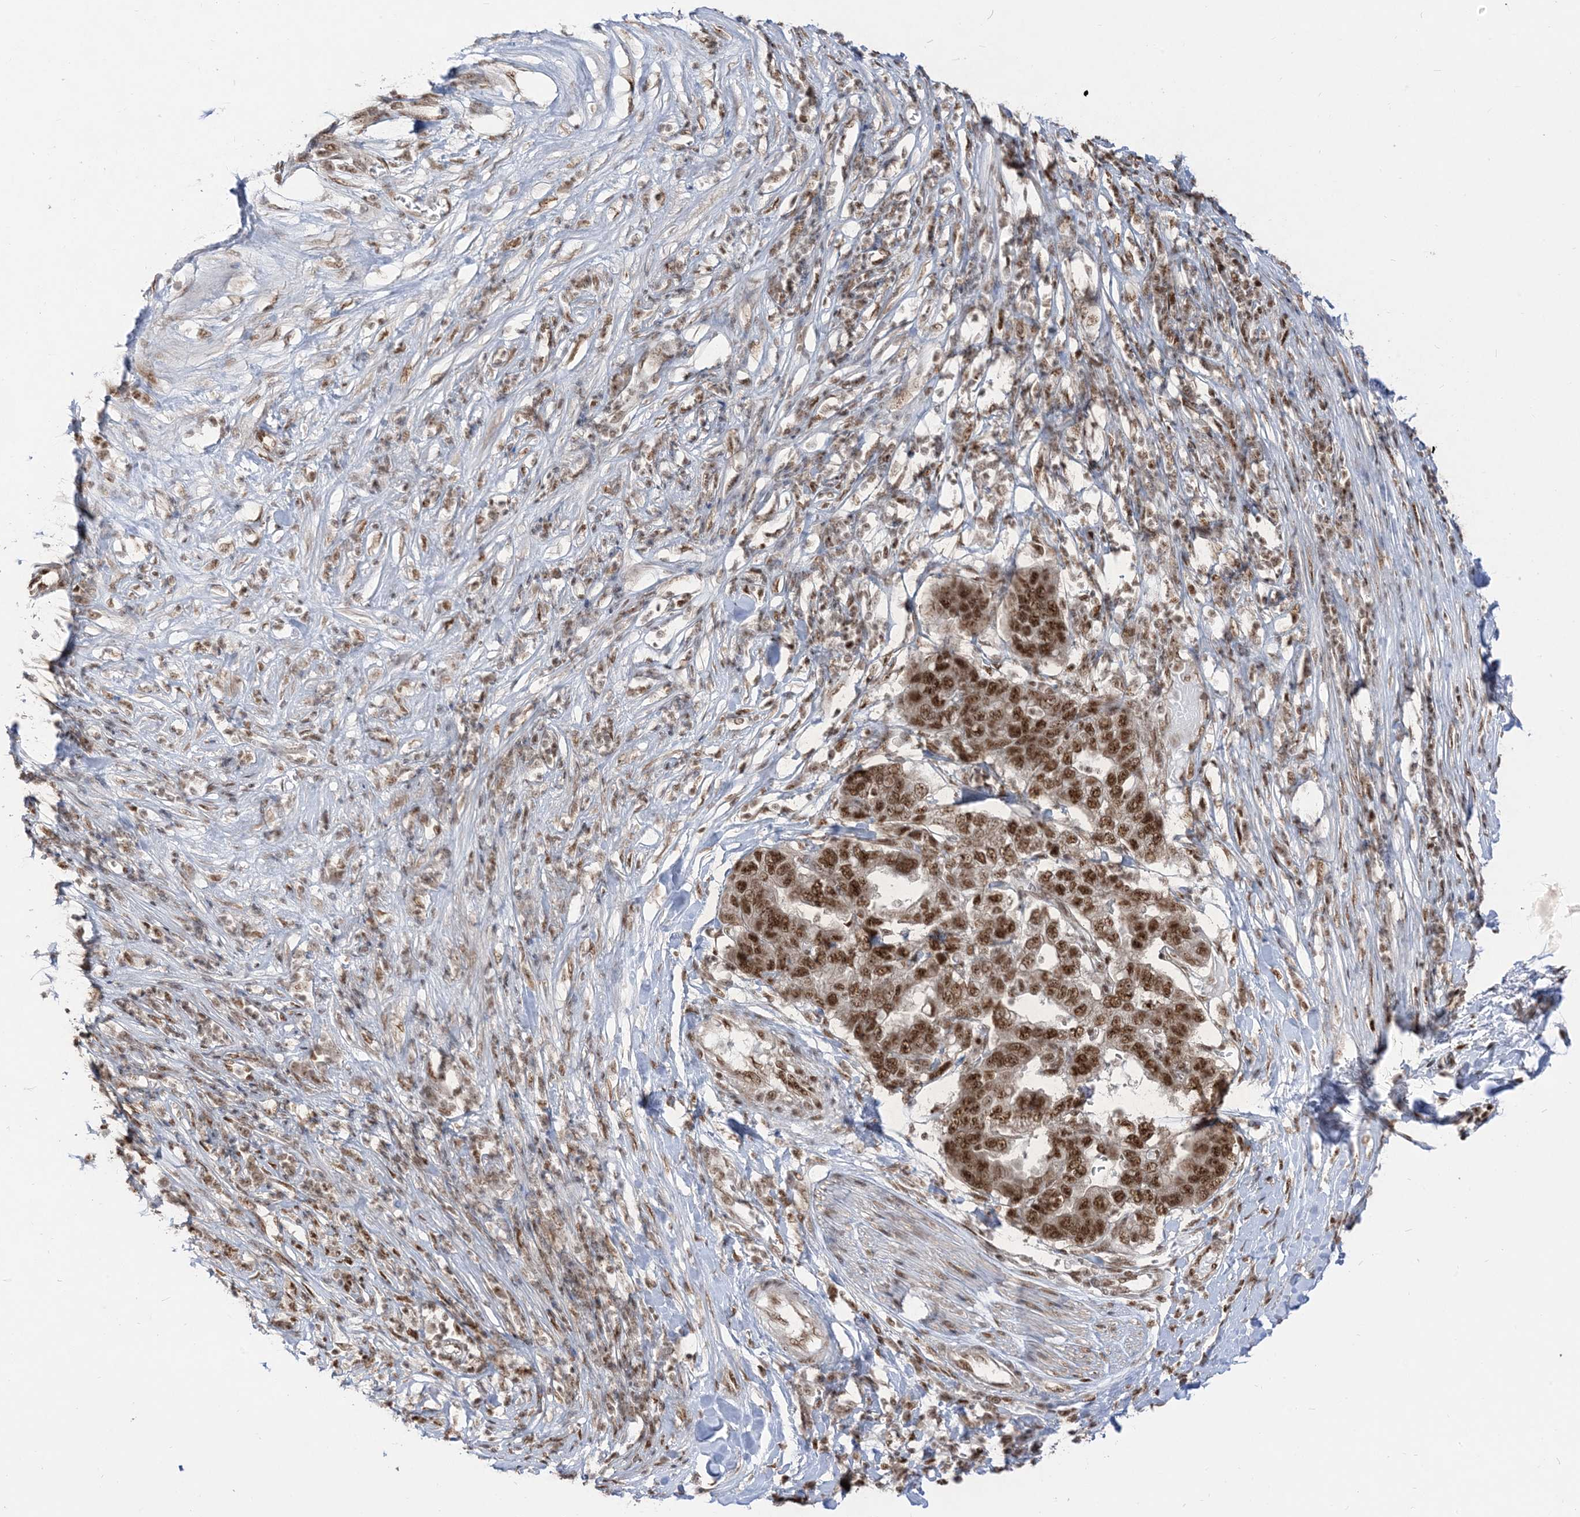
{"staining": {"intensity": "strong", "quantity": ">75%", "location": "nuclear"}, "tissue": "pancreatic cancer", "cell_type": "Tumor cells", "image_type": "cancer", "snomed": [{"axis": "morphology", "description": "Adenocarcinoma, NOS"}, {"axis": "topography", "description": "Pancreas"}], "caption": "Immunohistochemistry of adenocarcinoma (pancreatic) reveals high levels of strong nuclear positivity in approximately >75% of tumor cells.", "gene": "ARGLU1", "patient": {"sex": "female", "age": 61}}